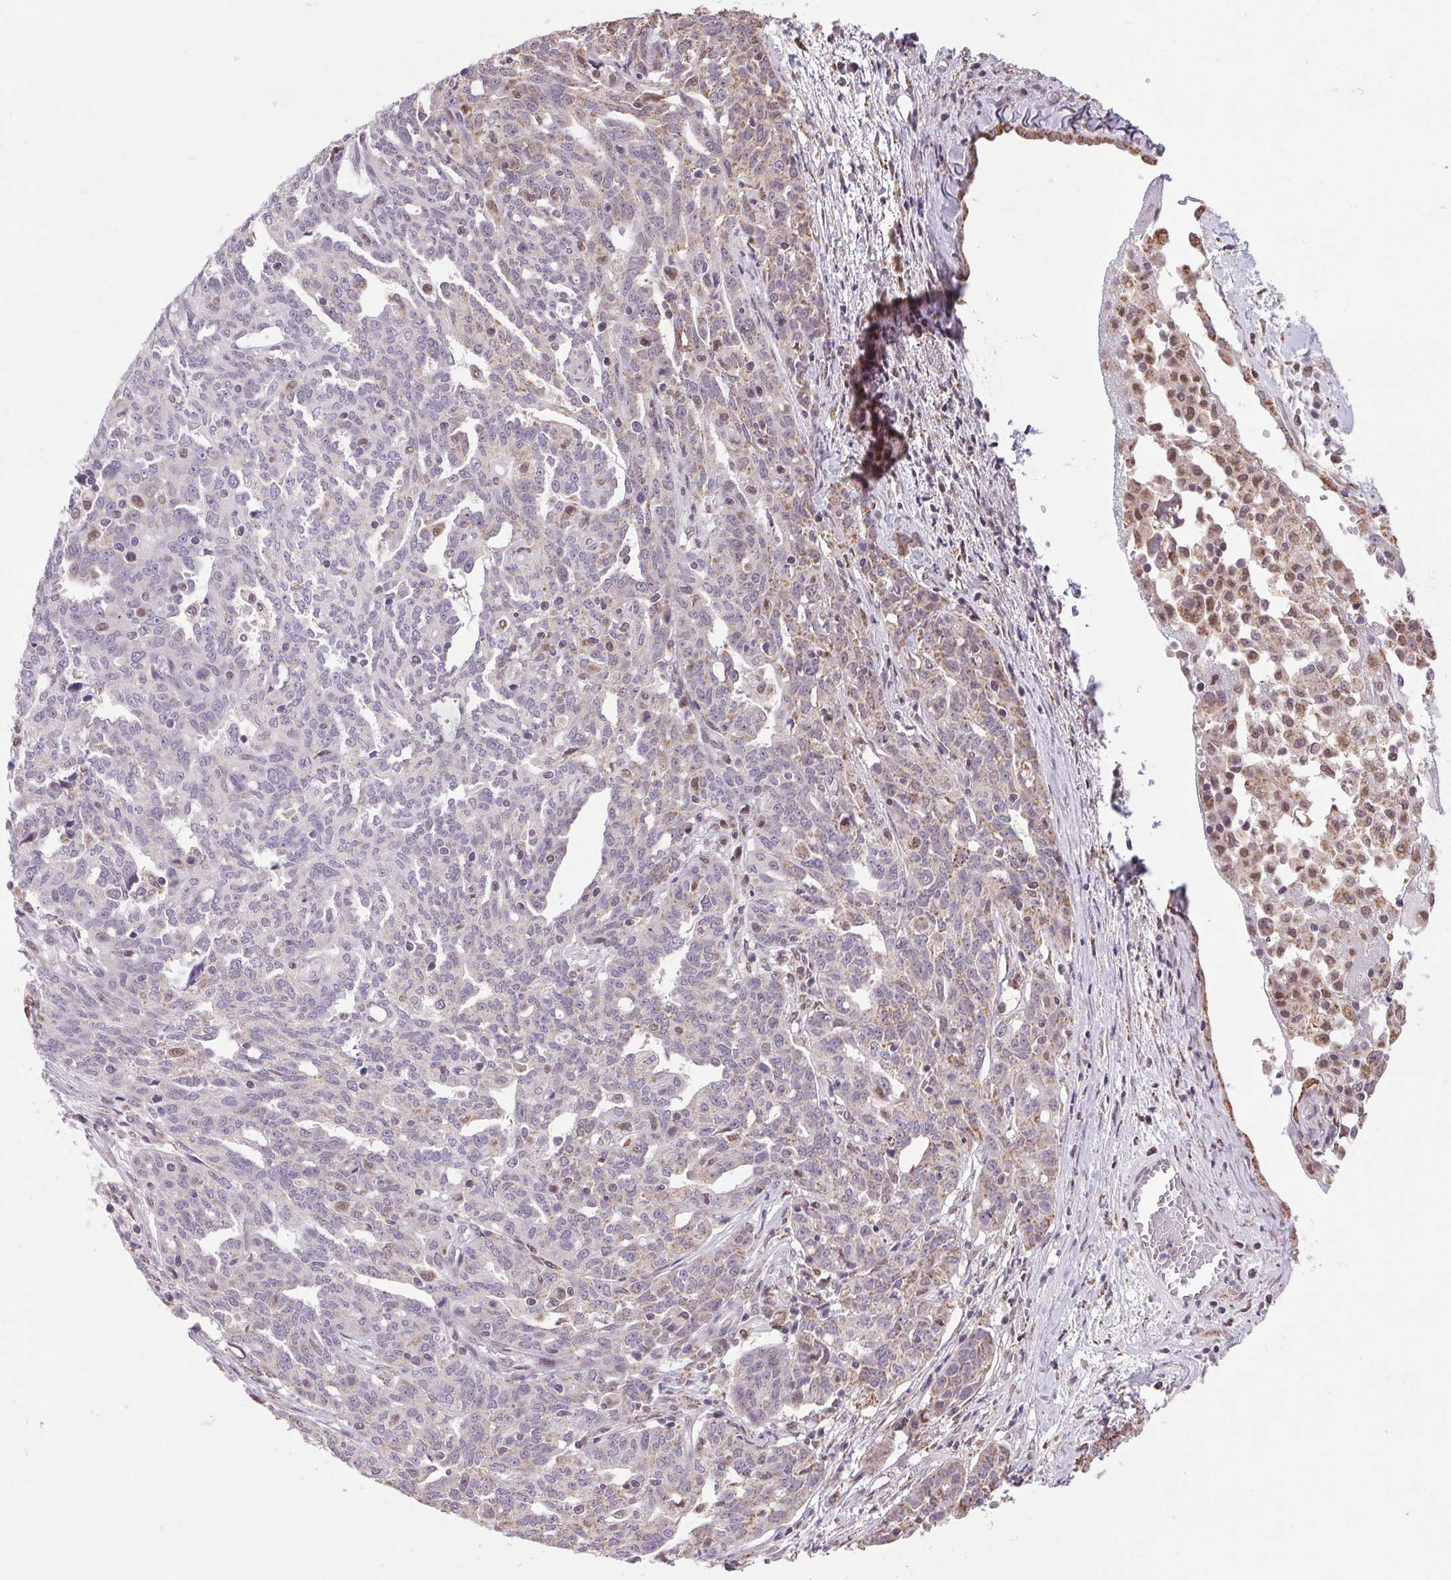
{"staining": {"intensity": "negative", "quantity": "none", "location": "none"}, "tissue": "ovarian cancer", "cell_type": "Tumor cells", "image_type": "cancer", "snomed": [{"axis": "morphology", "description": "Cystadenocarcinoma, serous, NOS"}, {"axis": "topography", "description": "Ovary"}], "caption": "Tumor cells show no significant staining in ovarian serous cystadenocarcinoma.", "gene": "AKR1E2", "patient": {"sex": "female", "age": 67}}